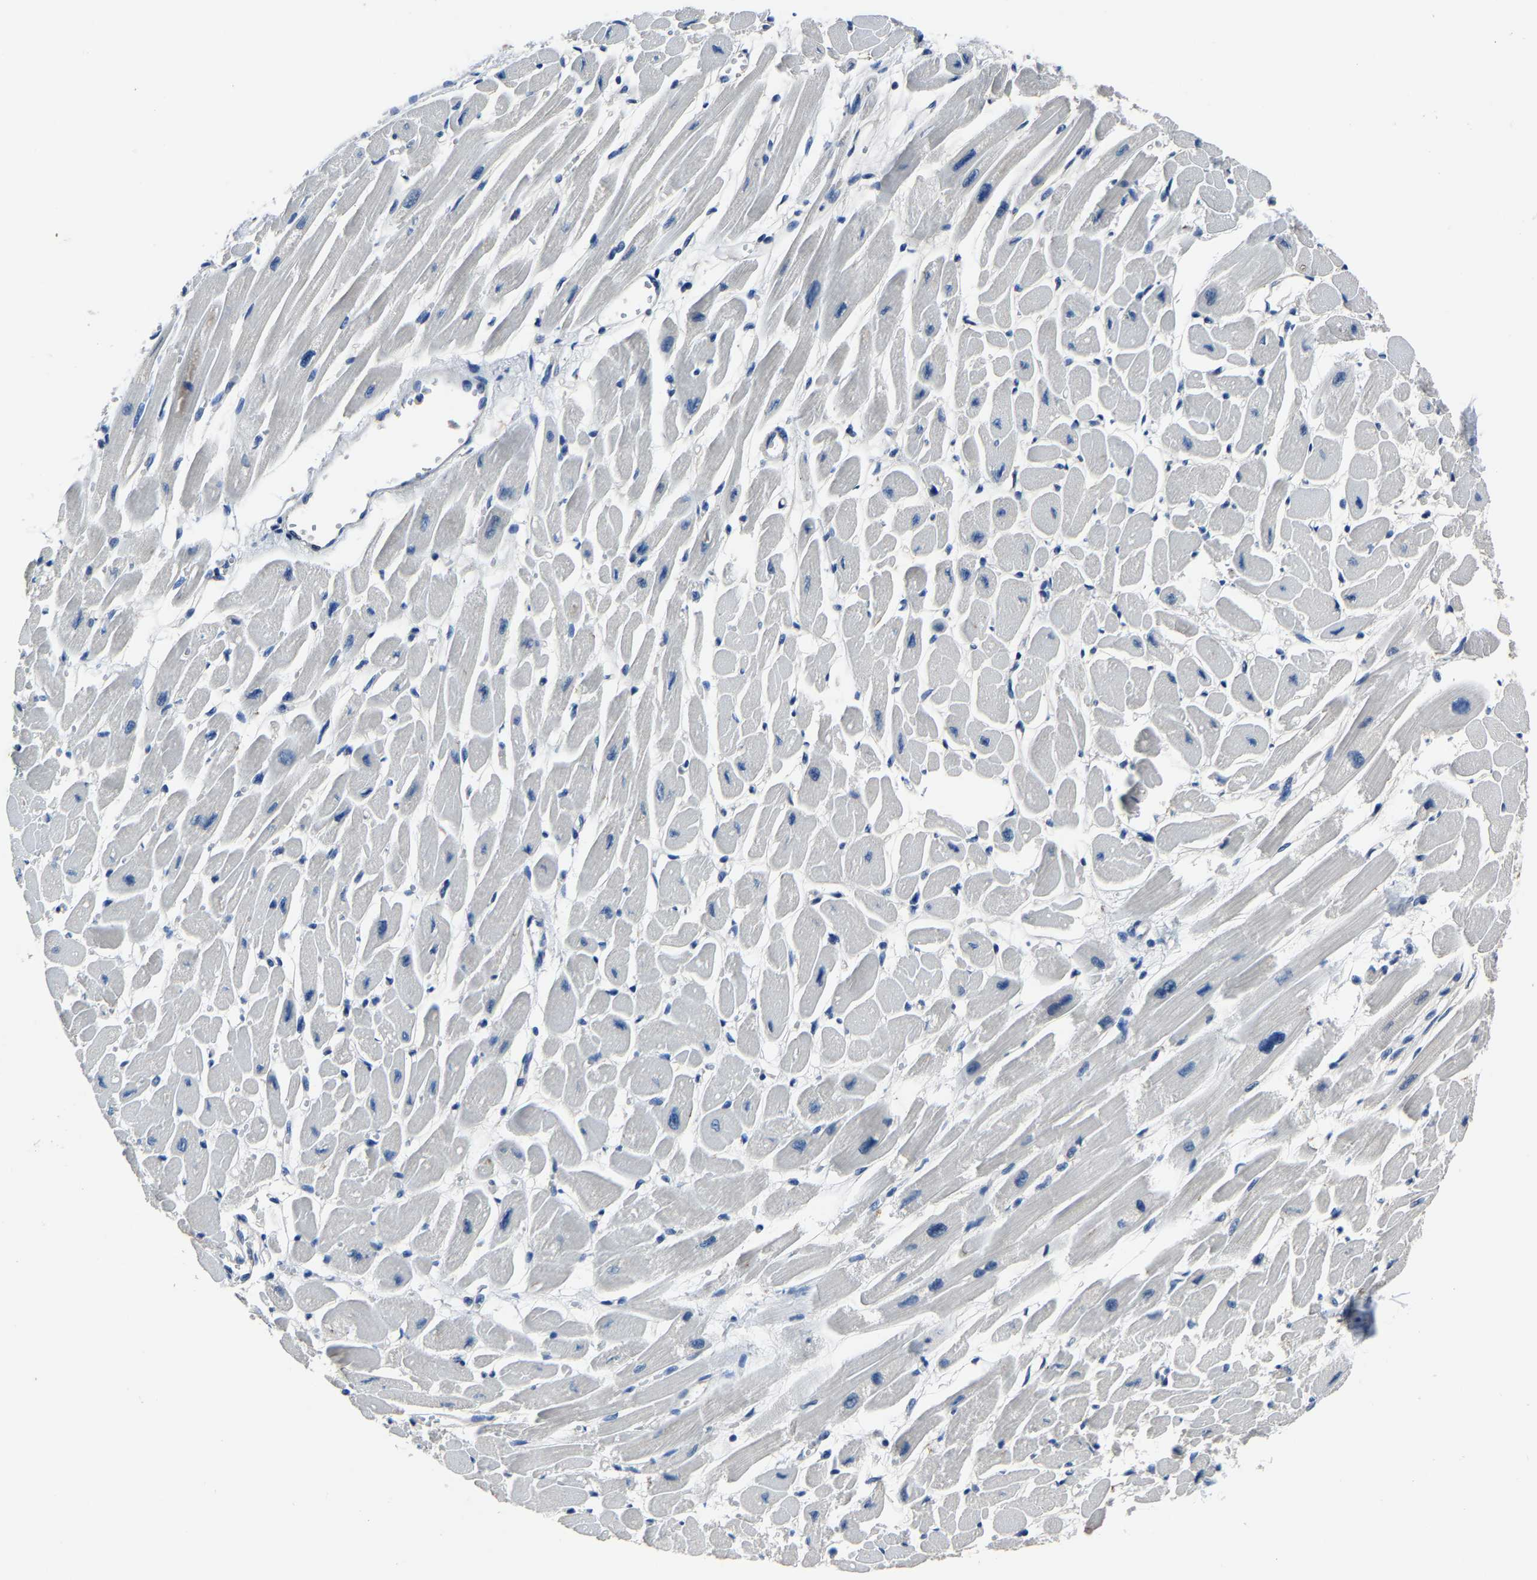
{"staining": {"intensity": "negative", "quantity": "none", "location": "none"}, "tissue": "heart muscle", "cell_type": "Cardiomyocytes", "image_type": "normal", "snomed": [{"axis": "morphology", "description": "Normal tissue, NOS"}, {"axis": "topography", "description": "Heart"}], "caption": "Immunohistochemical staining of benign heart muscle exhibits no significant staining in cardiomyocytes. The staining is performed using DAB (3,3'-diaminobenzidine) brown chromogen with nuclei counter-stained in using hematoxylin.", "gene": "STRBP", "patient": {"sex": "female", "age": 54}}